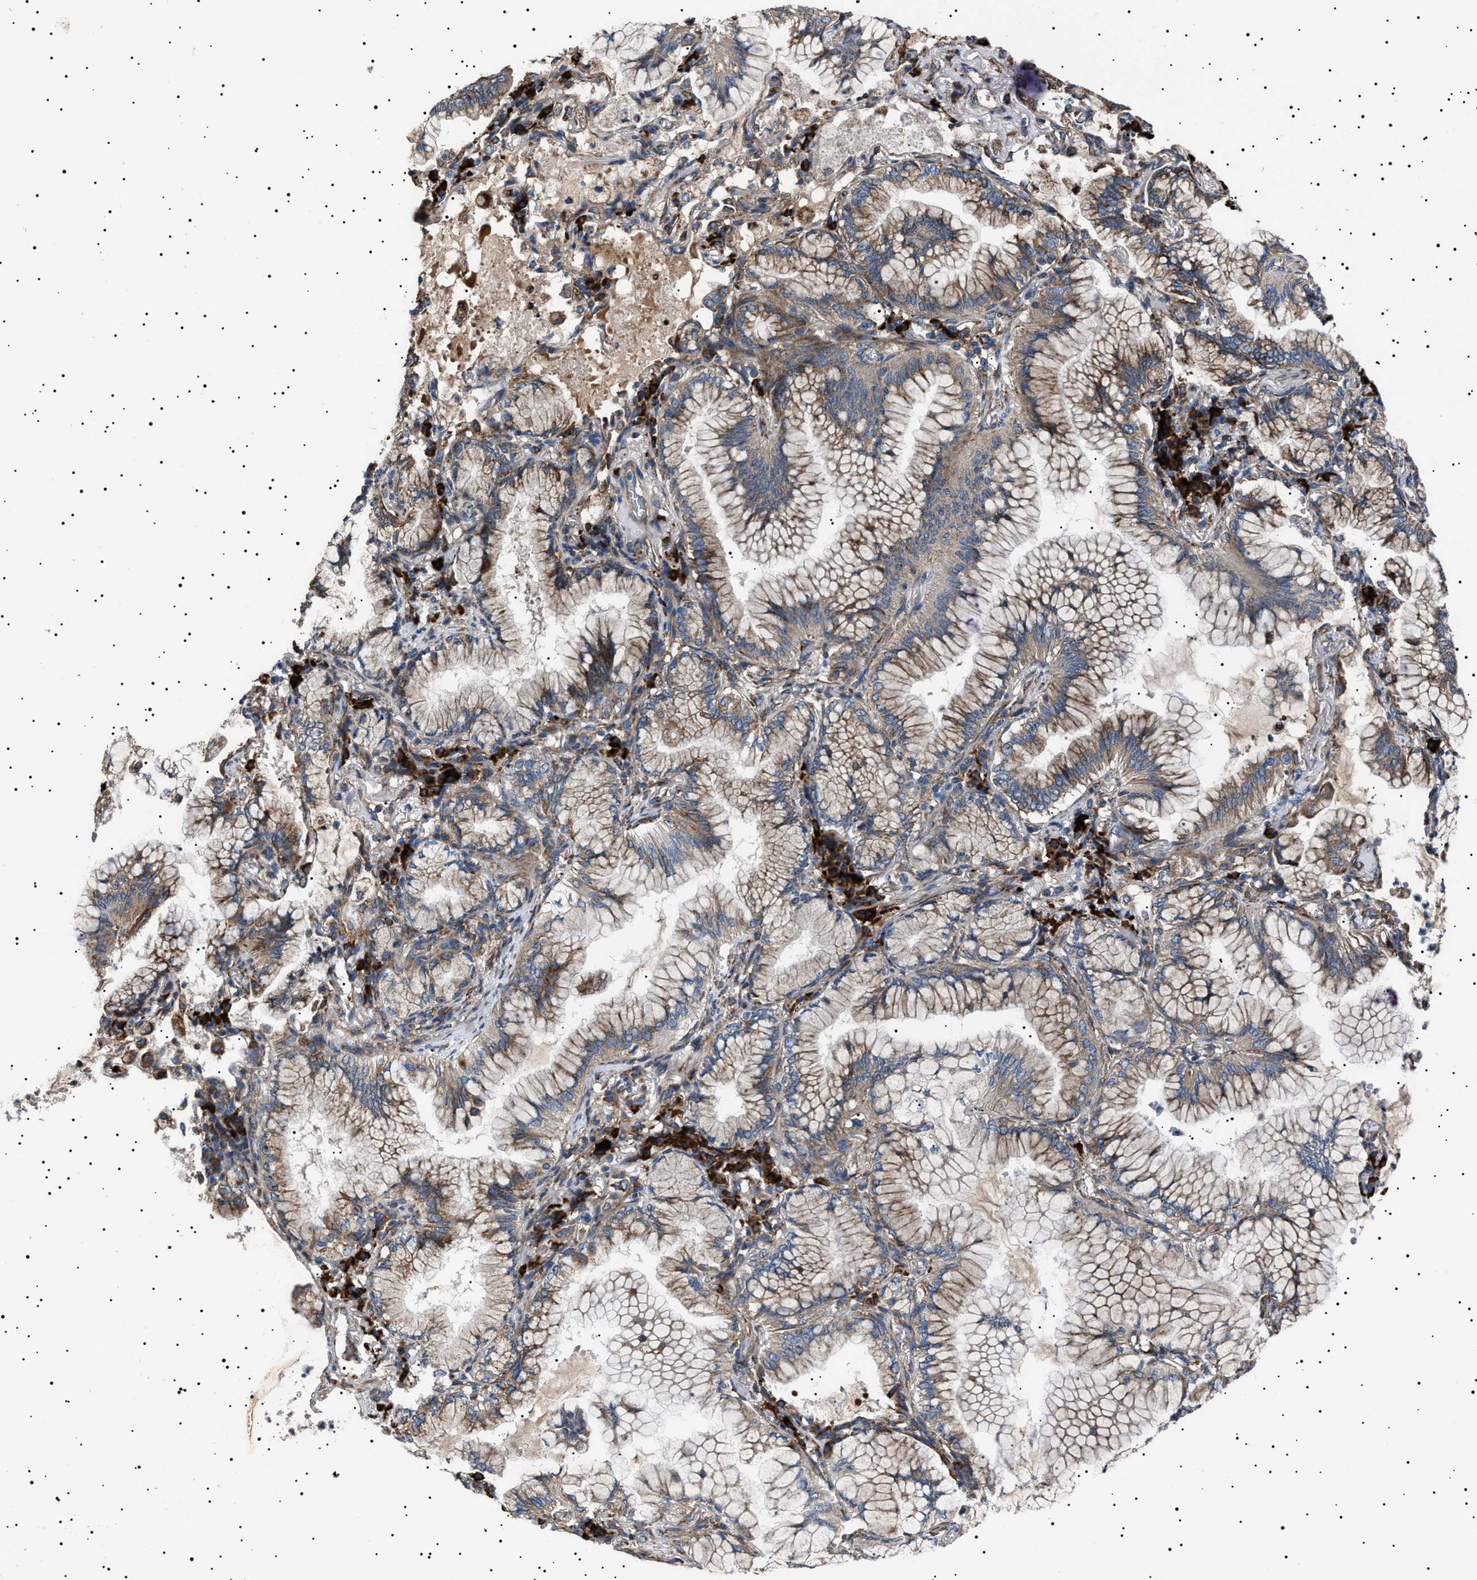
{"staining": {"intensity": "weak", "quantity": ">75%", "location": "cytoplasmic/membranous"}, "tissue": "lung cancer", "cell_type": "Tumor cells", "image_type": "cancer", "snomed": [{"axis": "morphology", "description": "Adenocarcinoma, NOS"}, {"axis": "topography", "description": "Lung"}], "caption": "Immunohistochemical staining of lung cancer (adenocarcinoma) exhibits weak cytoplasmic/membranous protein staining in approximately >75% of tumor cells.", "gene": "TOP1MT", "patient": {"sex": "female", "age": 70}}